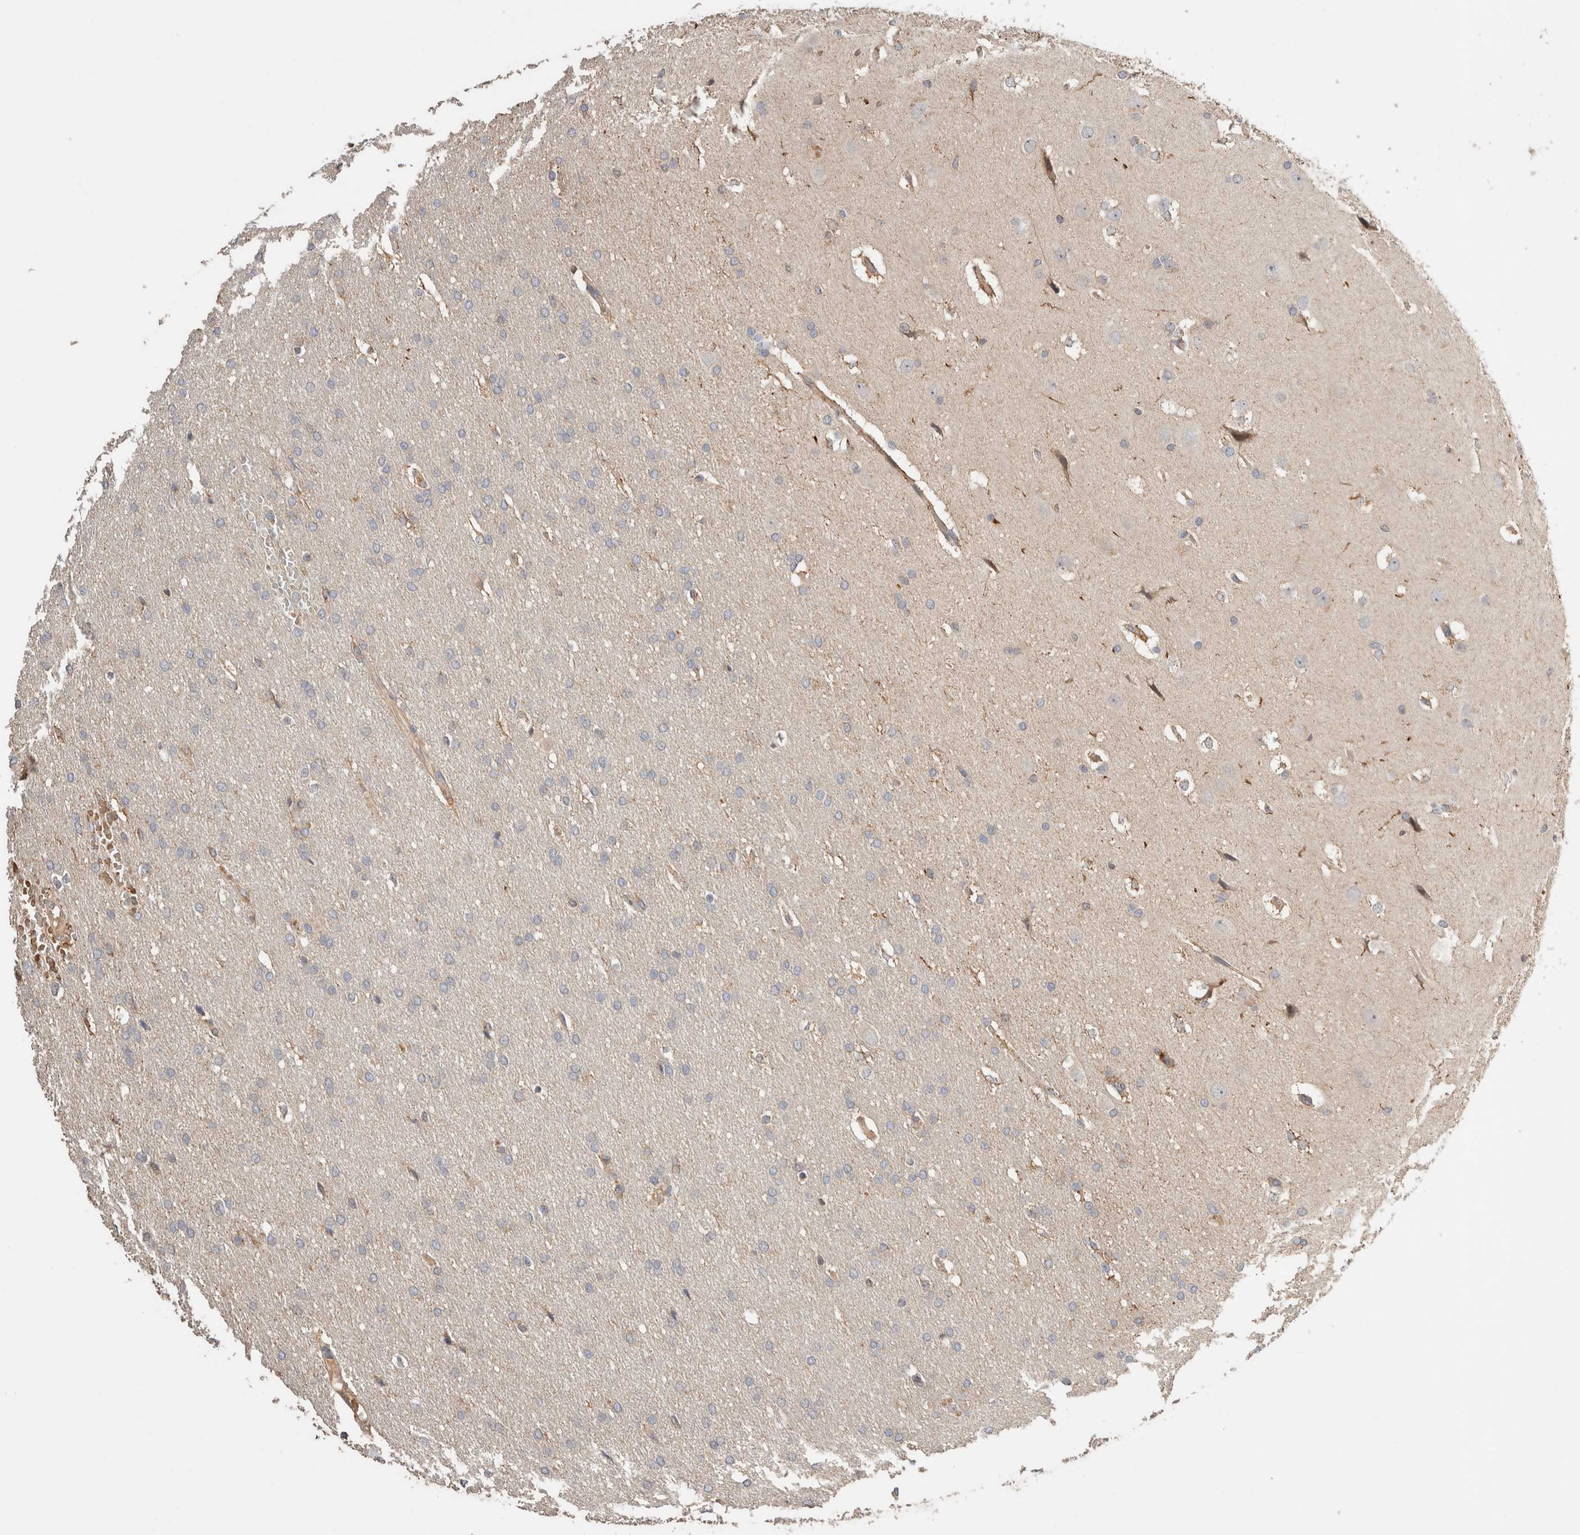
{"staining": {"intensity": "negative", "quantity": "none", "location": "none"}, "tissue": "glioma", "cell_type": "Tumor cells", "image_type": "cancer", "snomed": [{"axis": "morphology", "description": "Glioma, malignant, Low grade"}, {"axis": "topography", "description": "Brain"}], "caption": "Malignant low-grade glioma stained for a protein using immunohistochemistry (IHC) displays no staining tumor cells.", "gene": "WDR91", "patient": {"sex": "female", "age": 37}}